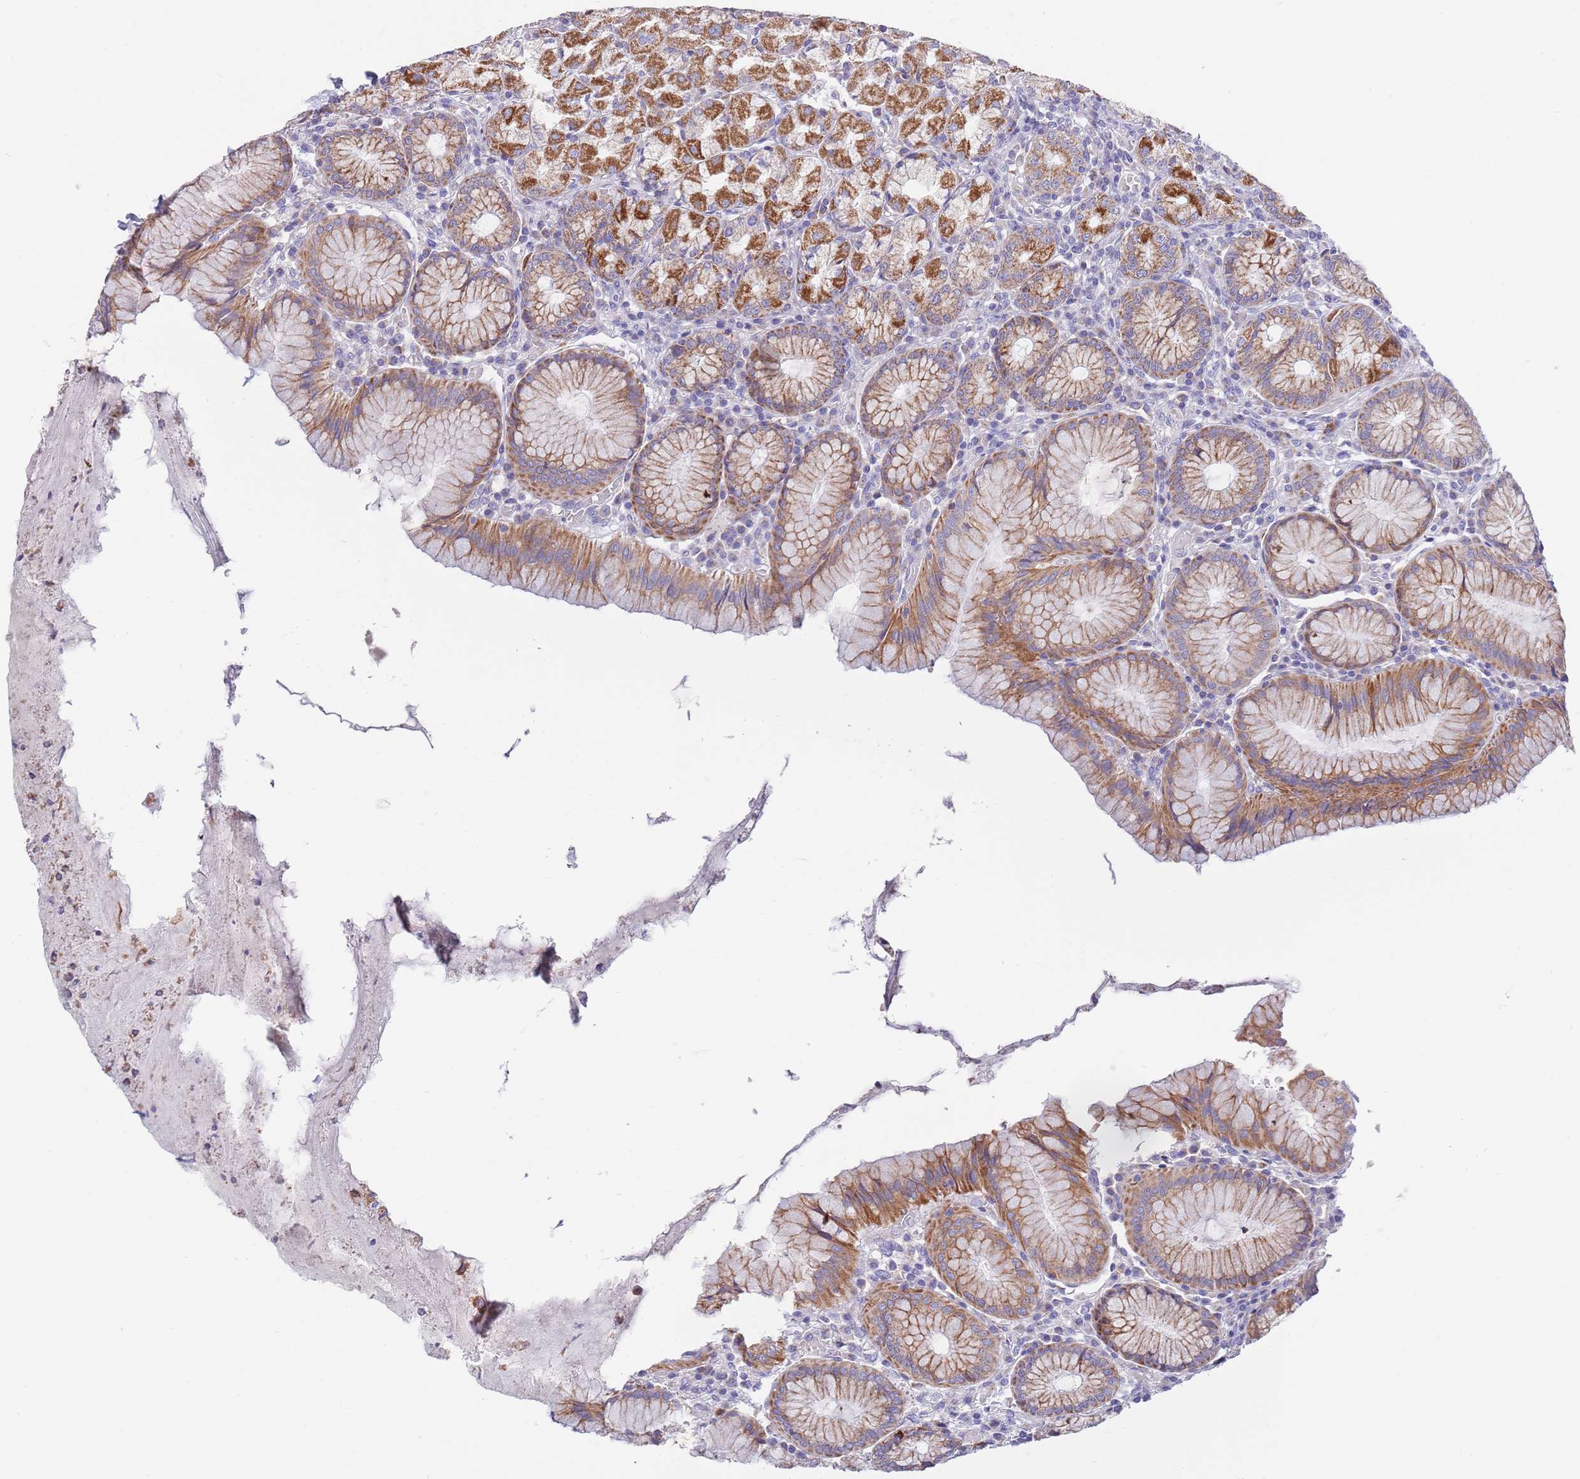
{"staining": {"intensity": "moderate", "quantity": ">75%", "location": "cytoplasmic/membranous"}, "tissue": "stomach", "cell_type": "Glandular cells", "image_type": "normal", "snomed": [{"axis": "morphology", "description": "Normal tissue, NOS"}, {"axis": "topography", "description": "Stomach"}], "caption": "An IHC histopathology image of unremarkable tissue is shown. Protein staining in brown shows moderate cytoplasmic/membranous positivity in stomach within glandular cells.", "gene": "EMC8", "patient": {"sex": "male", "age": 55}}